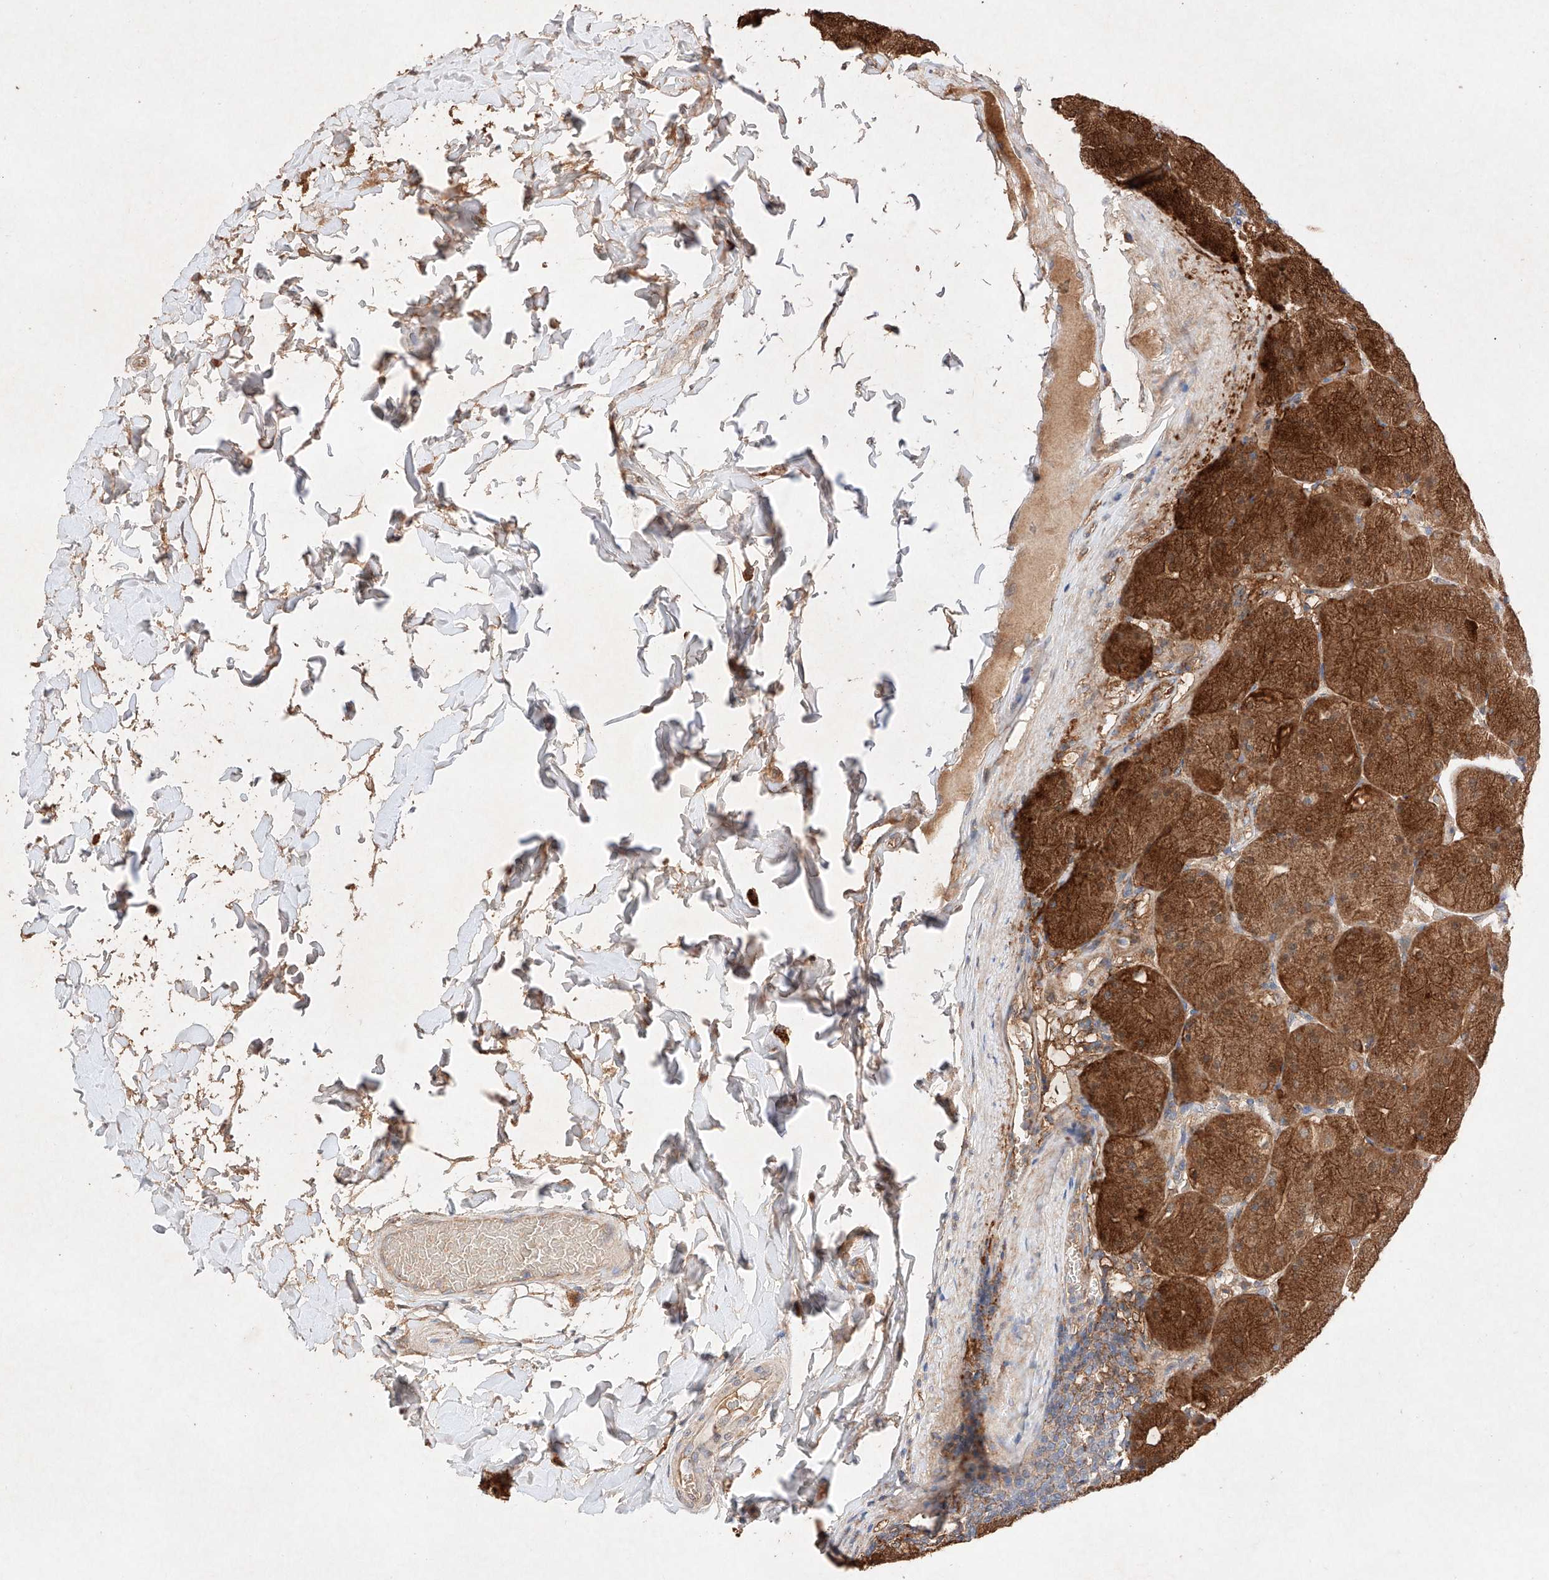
{"staining": {"intensity": "strong", "quantity": ">75%", "location": "cytoplasmic/membranous"}, "tissue": "stomach", "cell_type": "Glandular cells", "image_type": "normal", "snomed": [{"axis": "morphology", "description": "Normal tissue, NOS"}, {"axis": "topography", "description": "Stomach, upper"}], "caption": "DAB immunohistochemical staining of unremarkable human stomach displays strong cytoplasmic/membranous protein positivity in about >75% of glandular cells. The staining was performed using DAB to visualize the protein expression in brown, while the nuclei were stained in blue with hematoxylin (Magnification: 20x).", "gene": "C6orf62", "patient": {"sex": "female", "age": 56}}